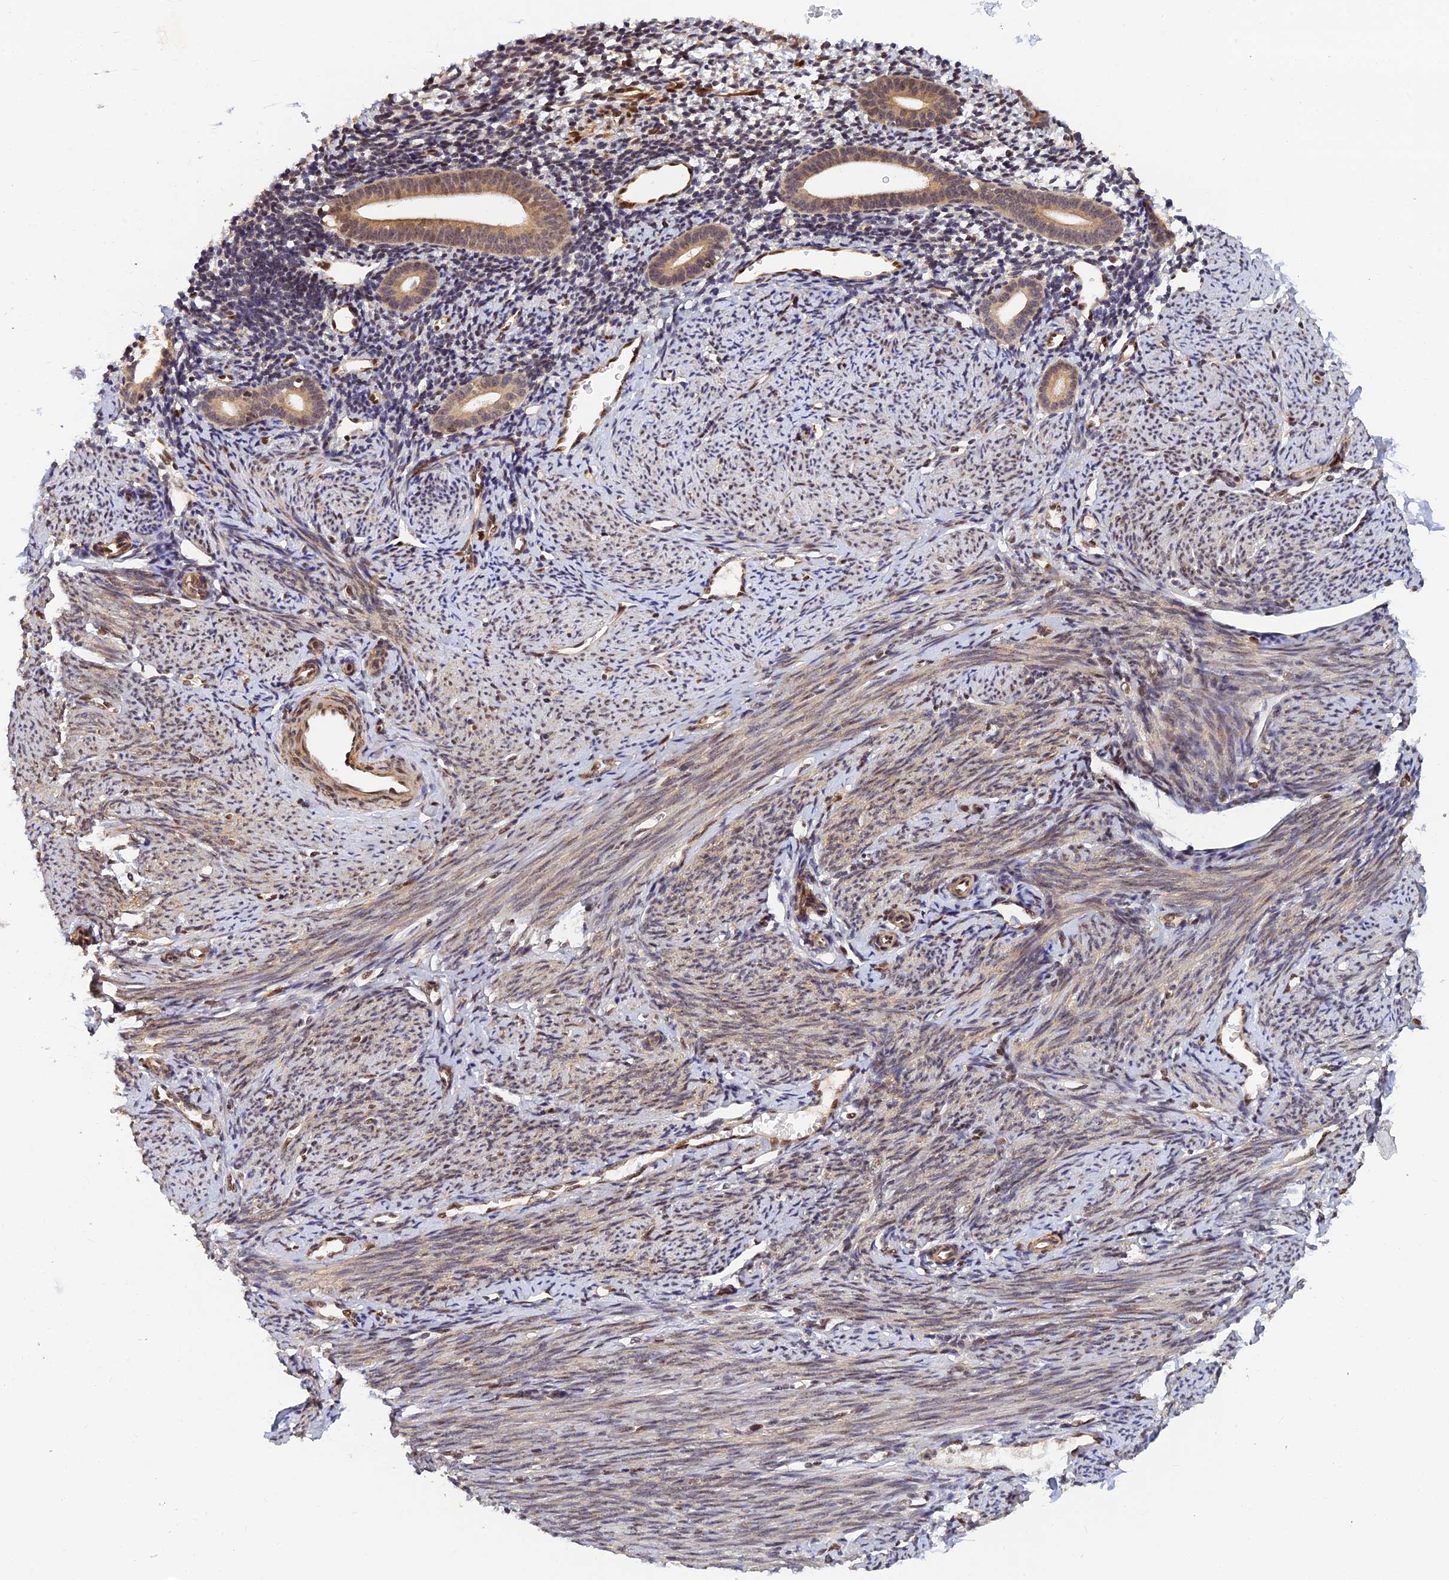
{"staining": {"intensity": "negative", "quantity": "none", "location": "none"}, "tissue": "endometrium", "cell_type": "Cells in endometrial stroma", "image_type": "normal", "snomed": [{"axis": "morphology", "description": "Normal tissue, NOS"}, {"axis": "topography", "description": "Endometrium"}], "caption": "DAB (3,3'-diaminobenzidine) immunohistochemical staining of normal human endometrium exhibits no significant staining in cells in endometrial stroma.", "gene": "ZNF565", "patient": {"sex": "female", "age": 56}}